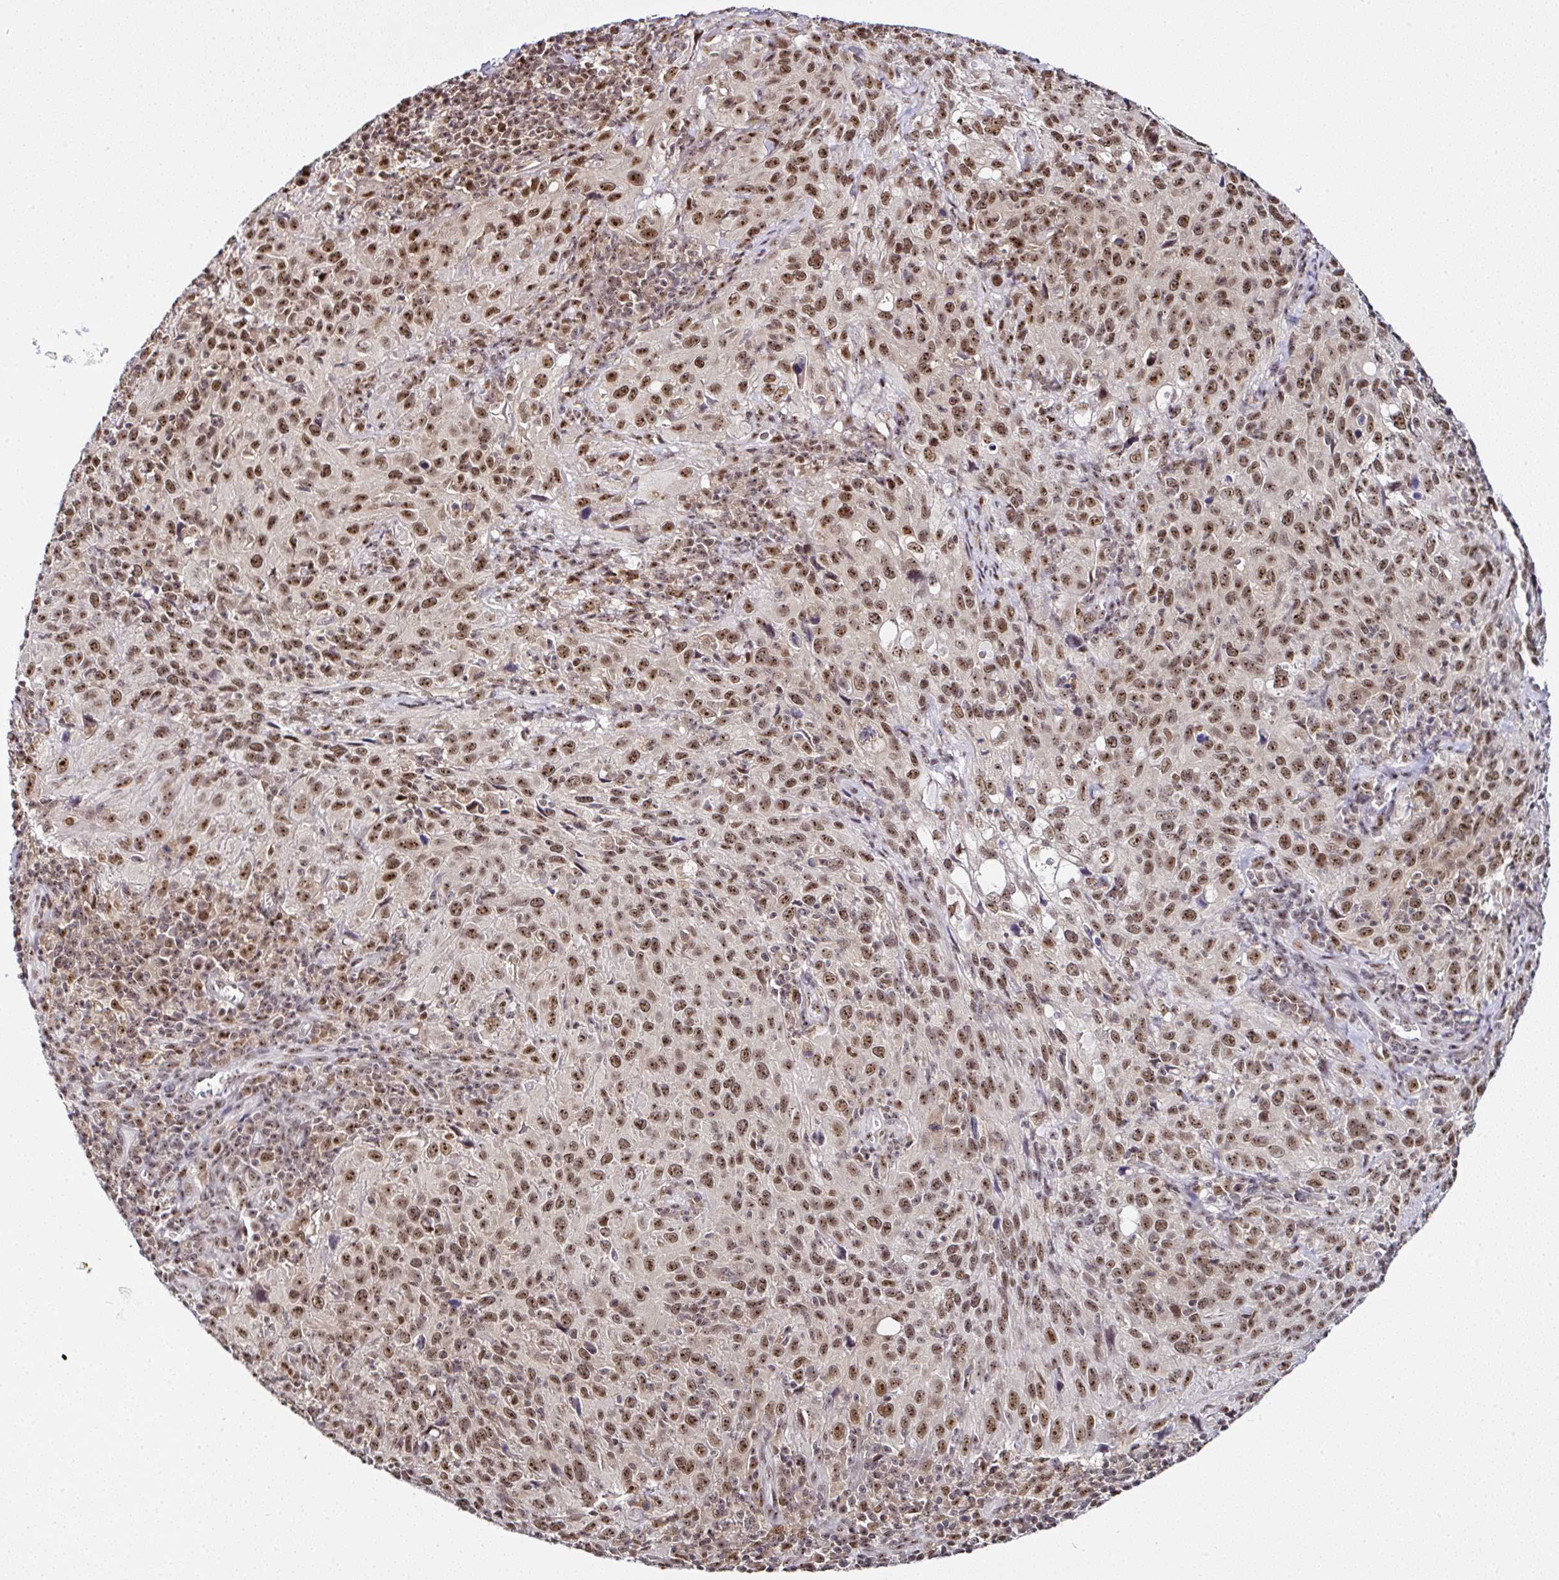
{"staining": {"intensity": "moderate", "quantity": ">75%", "location": "nuclear"}, "tissue": "cervical cancer", "cell_type": "Tumor cells", "image_type": "cancer", "snomed": [{"axis": "morphology", "description": "Squamous cell carcinoma, NOS"}, {"axis": "topography", "description": "Cervix"}], "caption": "A histopathology image of human squamous cell carcinoma (cervical) stained for a protein demonstrates moderate nuclear brown staining in tumor cells. The staining was performed using DAB, with brown indicating positive protein expression. Nuclei are stained blue with hematoxylin.", "gene": "PTPN2", "patient": {"sex": "female", "age": 51}}